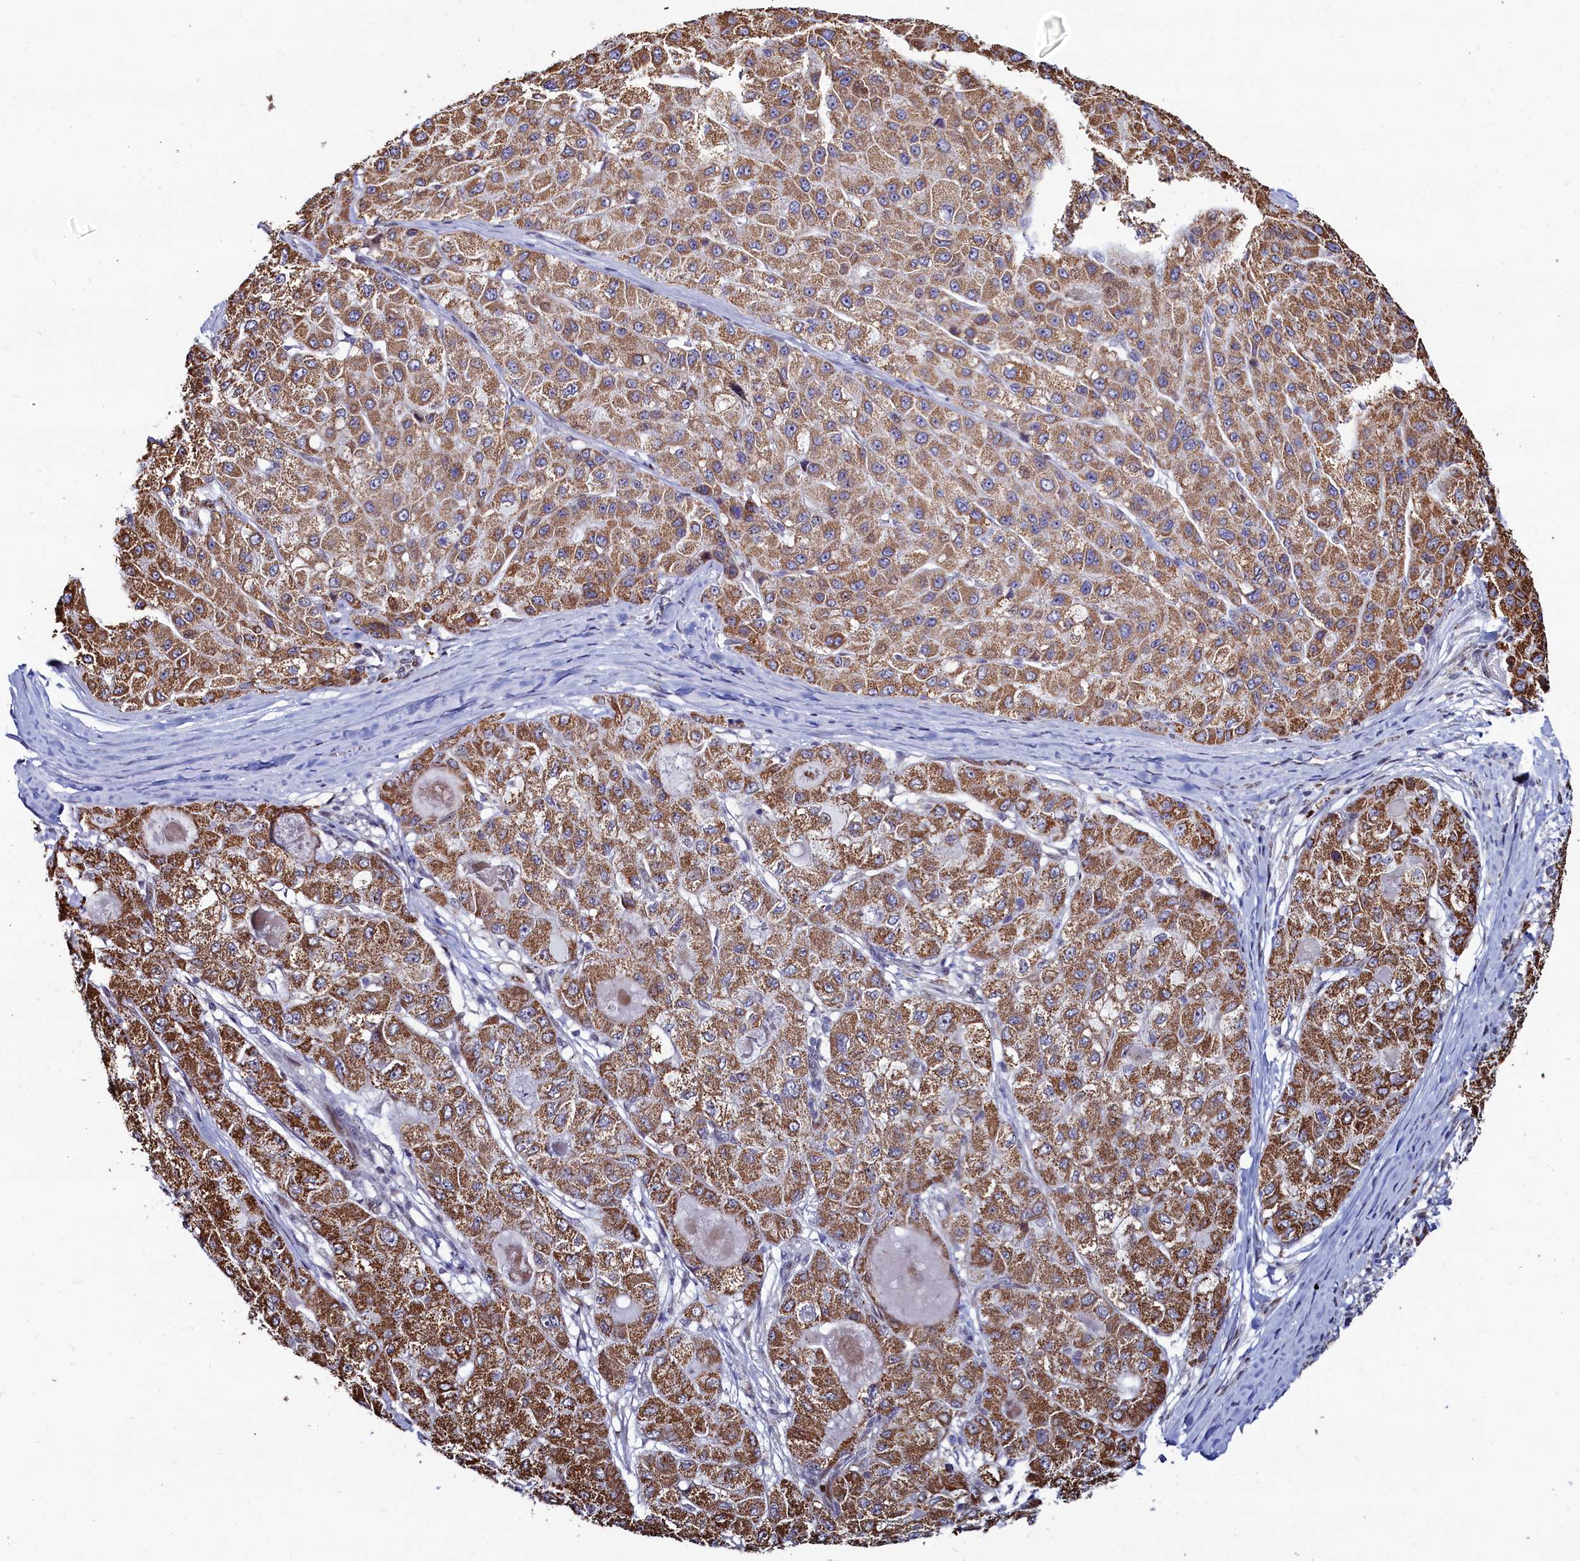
{"staining": {"intensity": "moderate", "quantity": ">75%", "location": "cytoplasmic/membranous"}, "tissue": "liver cancer", "cell_type": "Tumor cells", "image_type": "cancer", "snomed": [{"axis": "morphology", "description": "Carcinoma, Hepatocellular, NOS"}, {"axis": "topography", "description": "Liver"}], "caption": "DAB (3,3'-diaminobenzidine) immunohistochemical staining of liver cancer demonstrates moderate cytoplasmic/membranous protein expression in about >75% of tumor cells.", "gene": "HDGFL3", "patient": {"sex": "male", "age": 80}}